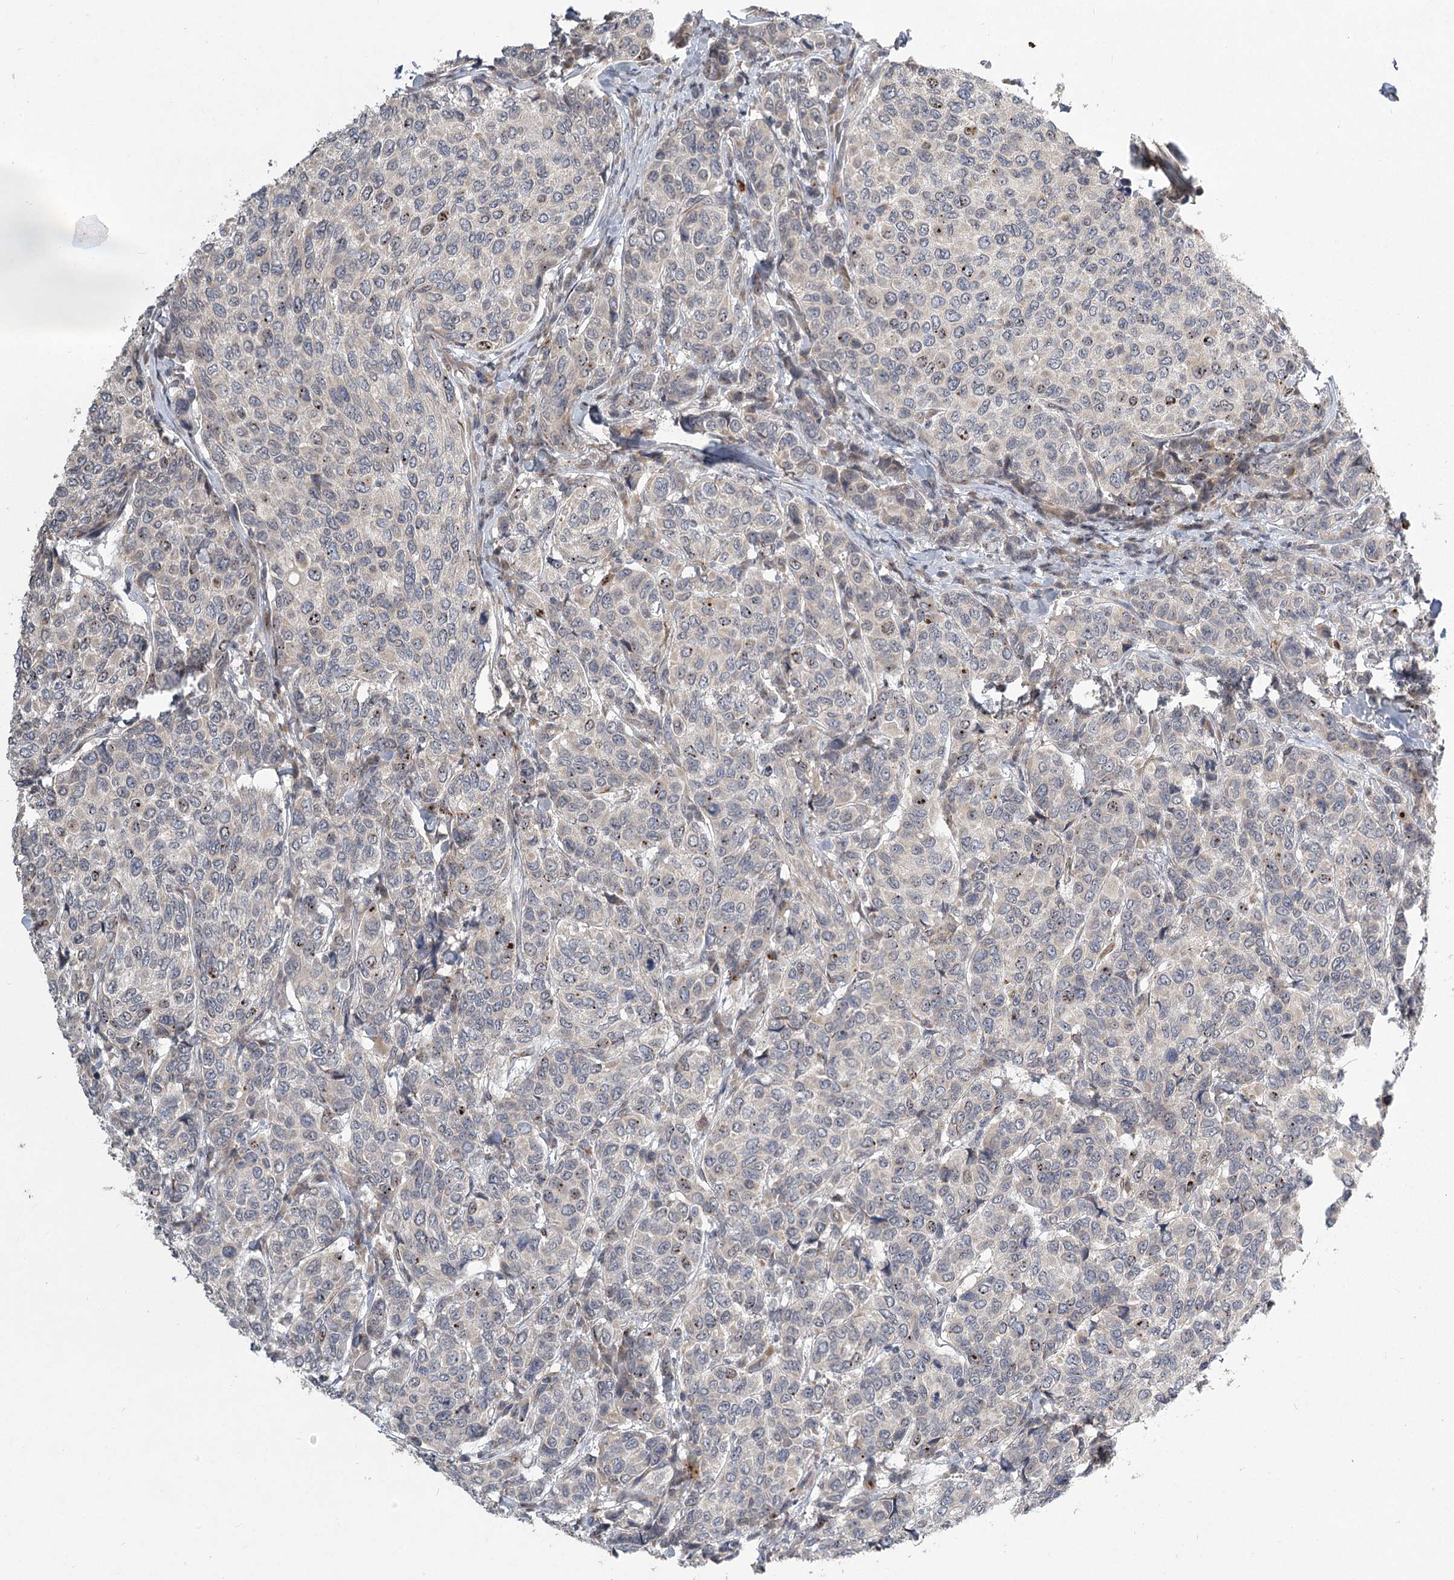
{"staining": {"intensity": "negative", "quantity": "none", "location": "none"}, "tissue": "breast cancer", "cell_type": "Tumor cells", "image_type": "cancer", "snomed": [{"axis": "morphology", "description": "Duct carcinoma"}, {"axis": "topography", "description": "Breast"}], "caption": "Immunohistochemical staining of human breast cancer (infiltrating ductal carcinoma) reveals no significant expression in tumor cells. (Brightfield microscopy of DAB (3,3'-diaminobenzidine) immunohistochemistry at high magnification).", "gene": "MEPE", "patient": {"sex": "female", "age": 55}}